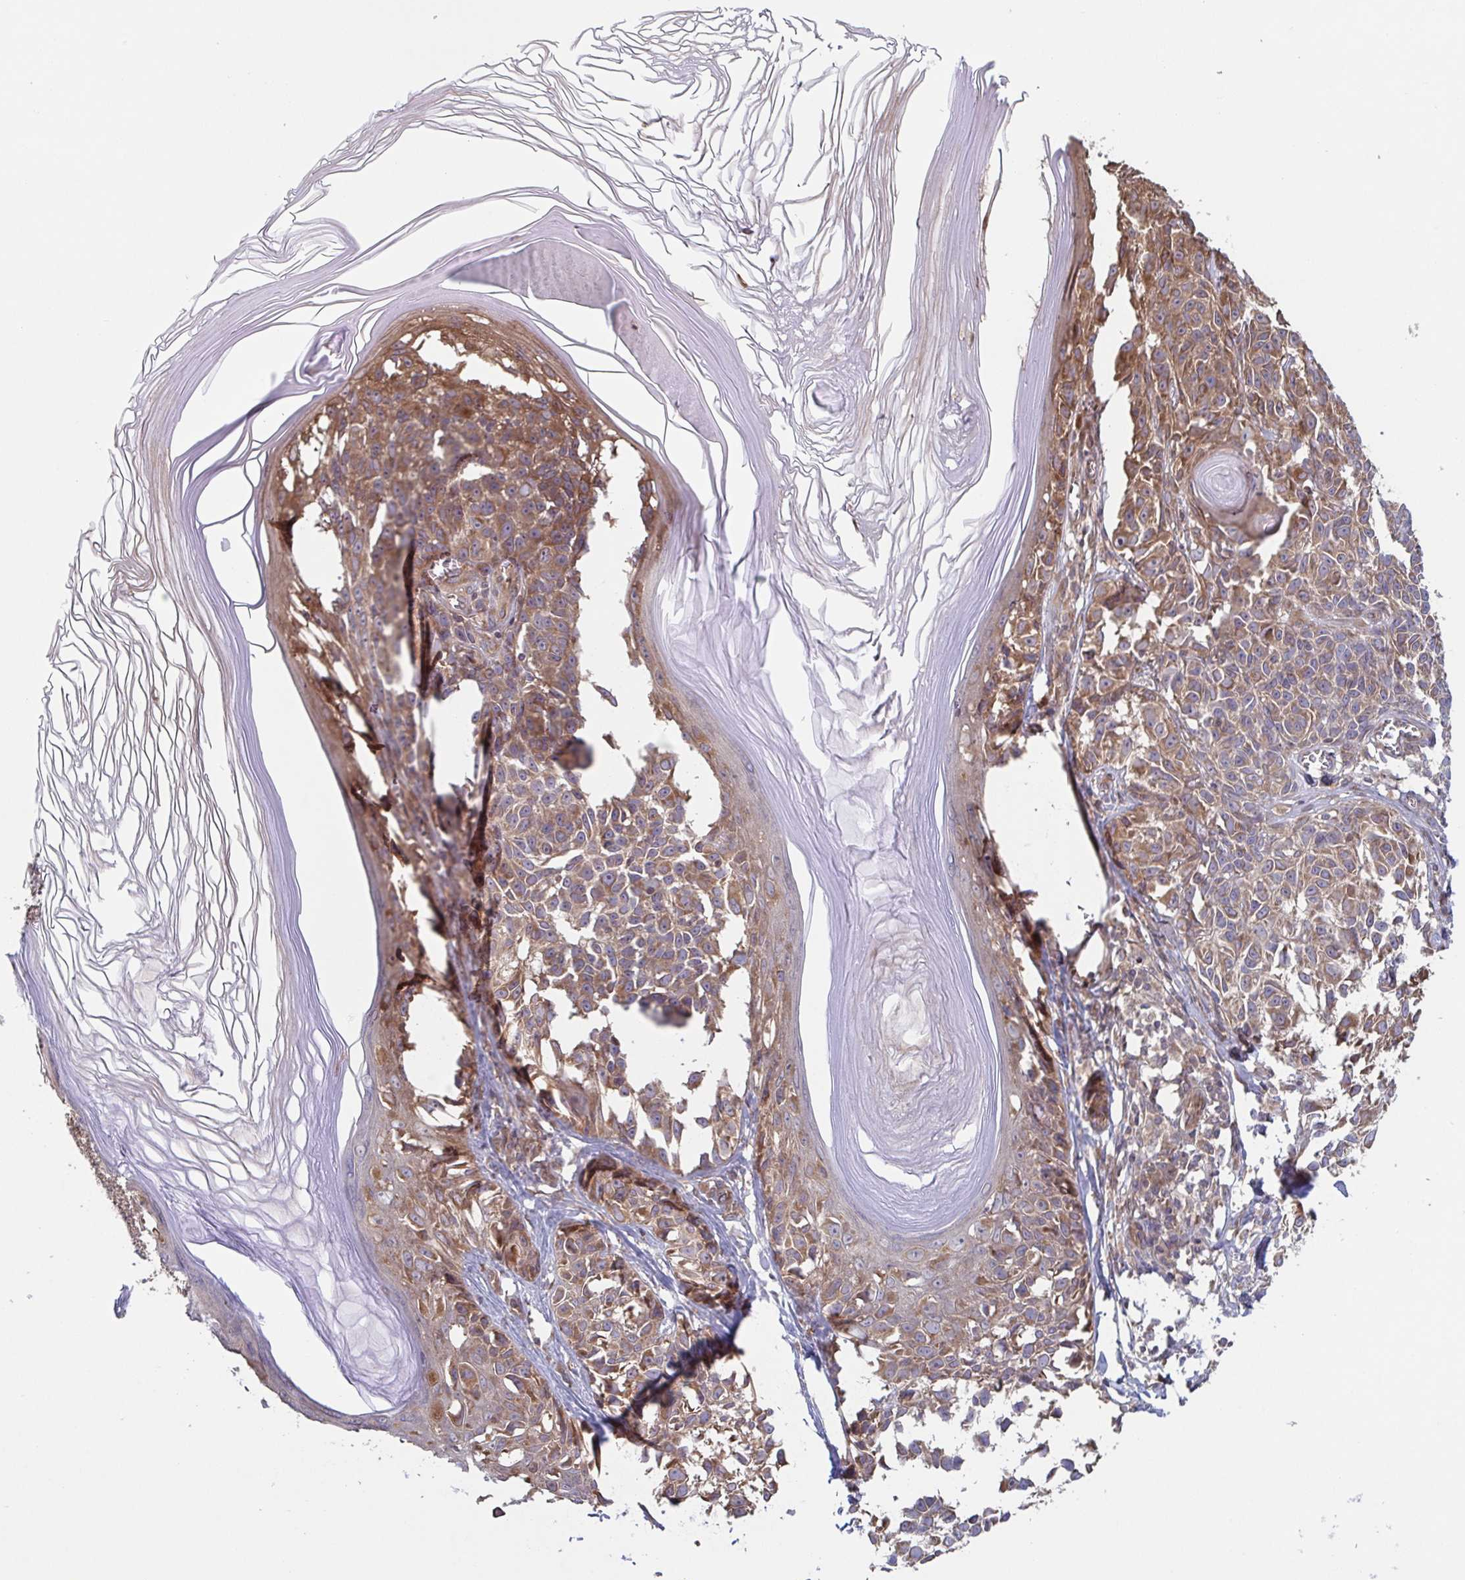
{"staining": {"intensity": "moderate", "quantity": ">75%", "location": "cytoplasmic/membranous"}, "tissue": "melanoma", "cell_type": "Tumor cells", "image_type": "cancer", "snomed": [{"axis": "morphology", "description": "Malignant melanoma, NOS"}, {"axis": "topography", "description": "Skin"}], "caption": "Immunohistochemistry (DAB (3,3'-diaminobenzidine)) staining of human malignant melanoma exhibits moderate cytoplasmic/membranous protein positivity in about >75% of tumor cells.", "gene": "COPB1", "patient": {"sex": "male", "age": 73}}